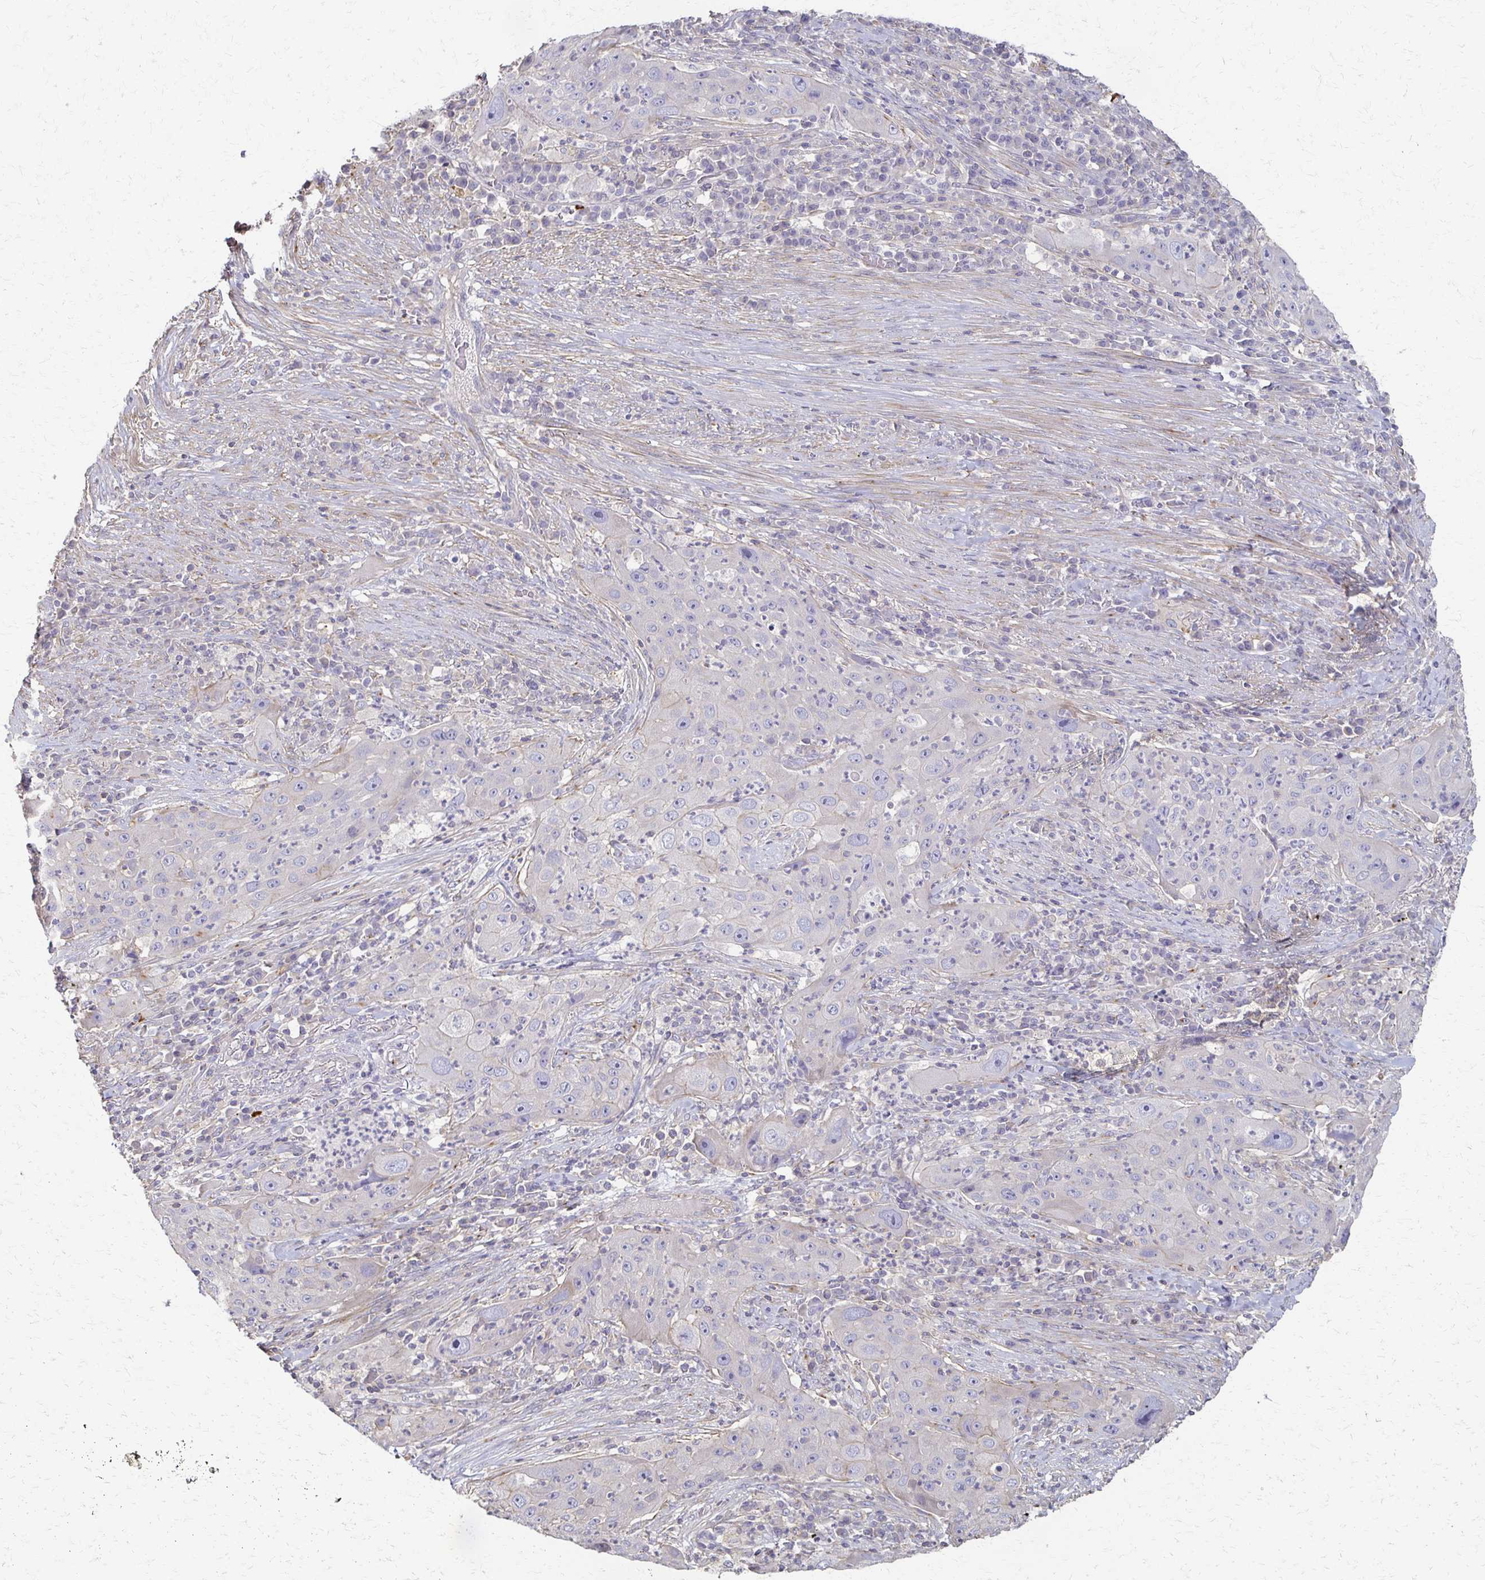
{"staining": {"intensity": "weak", "quantity": "<25%", "location": "cytoplasmic/membranous"}, "tissue": "lung cancer", "cell_type": "Tumor cells", "image_type": "cancer", "snomed": [{"axis": "morphology", "description": "Squamous cell carcinoma, NOS"}, {"axis": "topography", "description": "Lung"}], "caption": "Histopathology image shows no protein expression in tumor cells of squamous cell carcinoma (lung) tissue.", "gene": "C1QTNF7", "patient": {"sex": "female", "age": 59}}